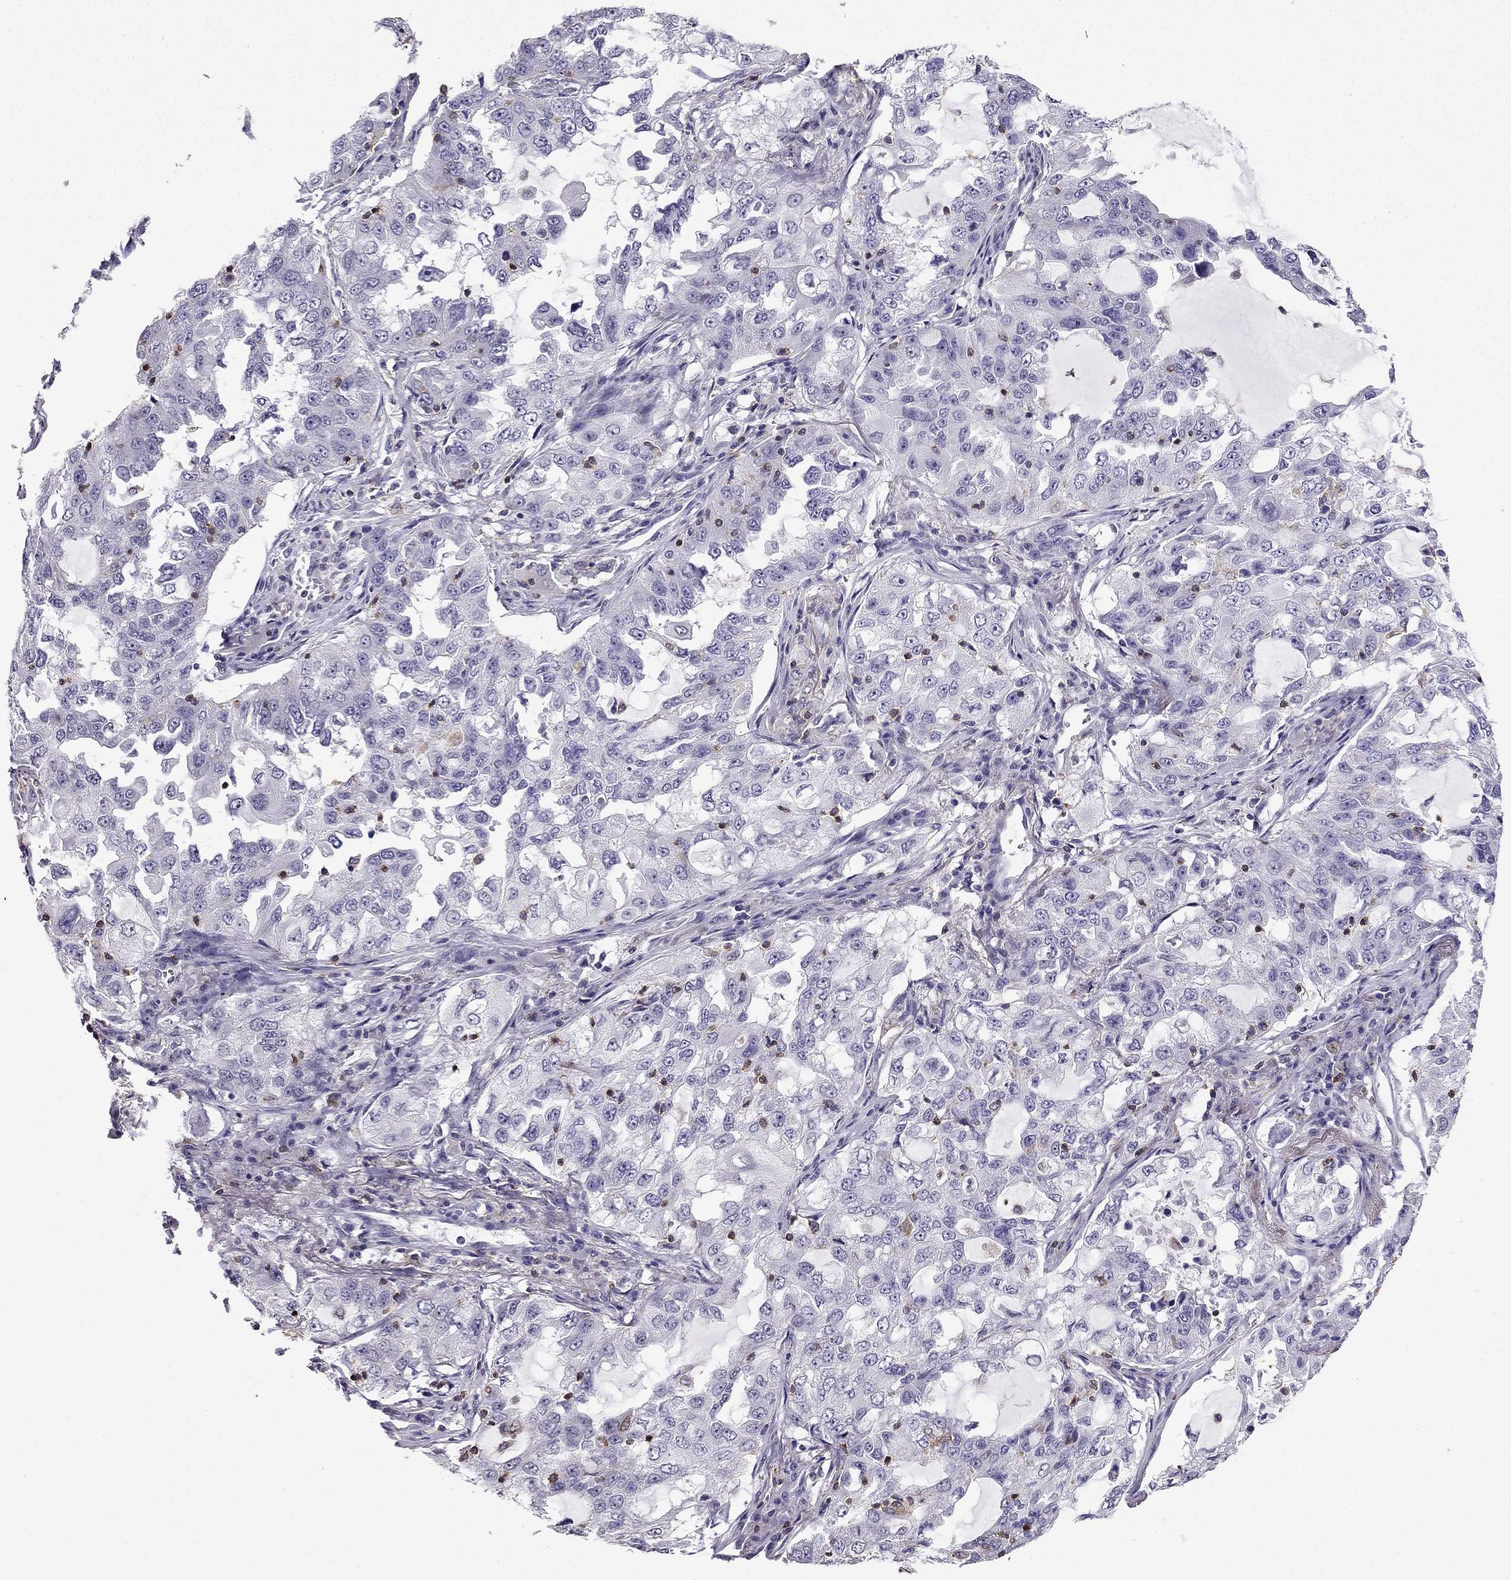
{"staining": {"intensity": "negative", "quantity": "none", "location": "none"}, "tissue": "lung cancer", "cell_type": "Tumor cells", "image_type": "cancer", "snomed": [{"axis": "morphology", "description": "Adenocarcinoma, NOS"}, {"axis": "topography", "description": "Lung"}], "caption": "A photomicrograph of adenocarcinoma (lung) stained for a protein demonstrates no brown staining in tumor cells.", "gene": "CCK", "patient": {"sex": "female", "age": 61}}